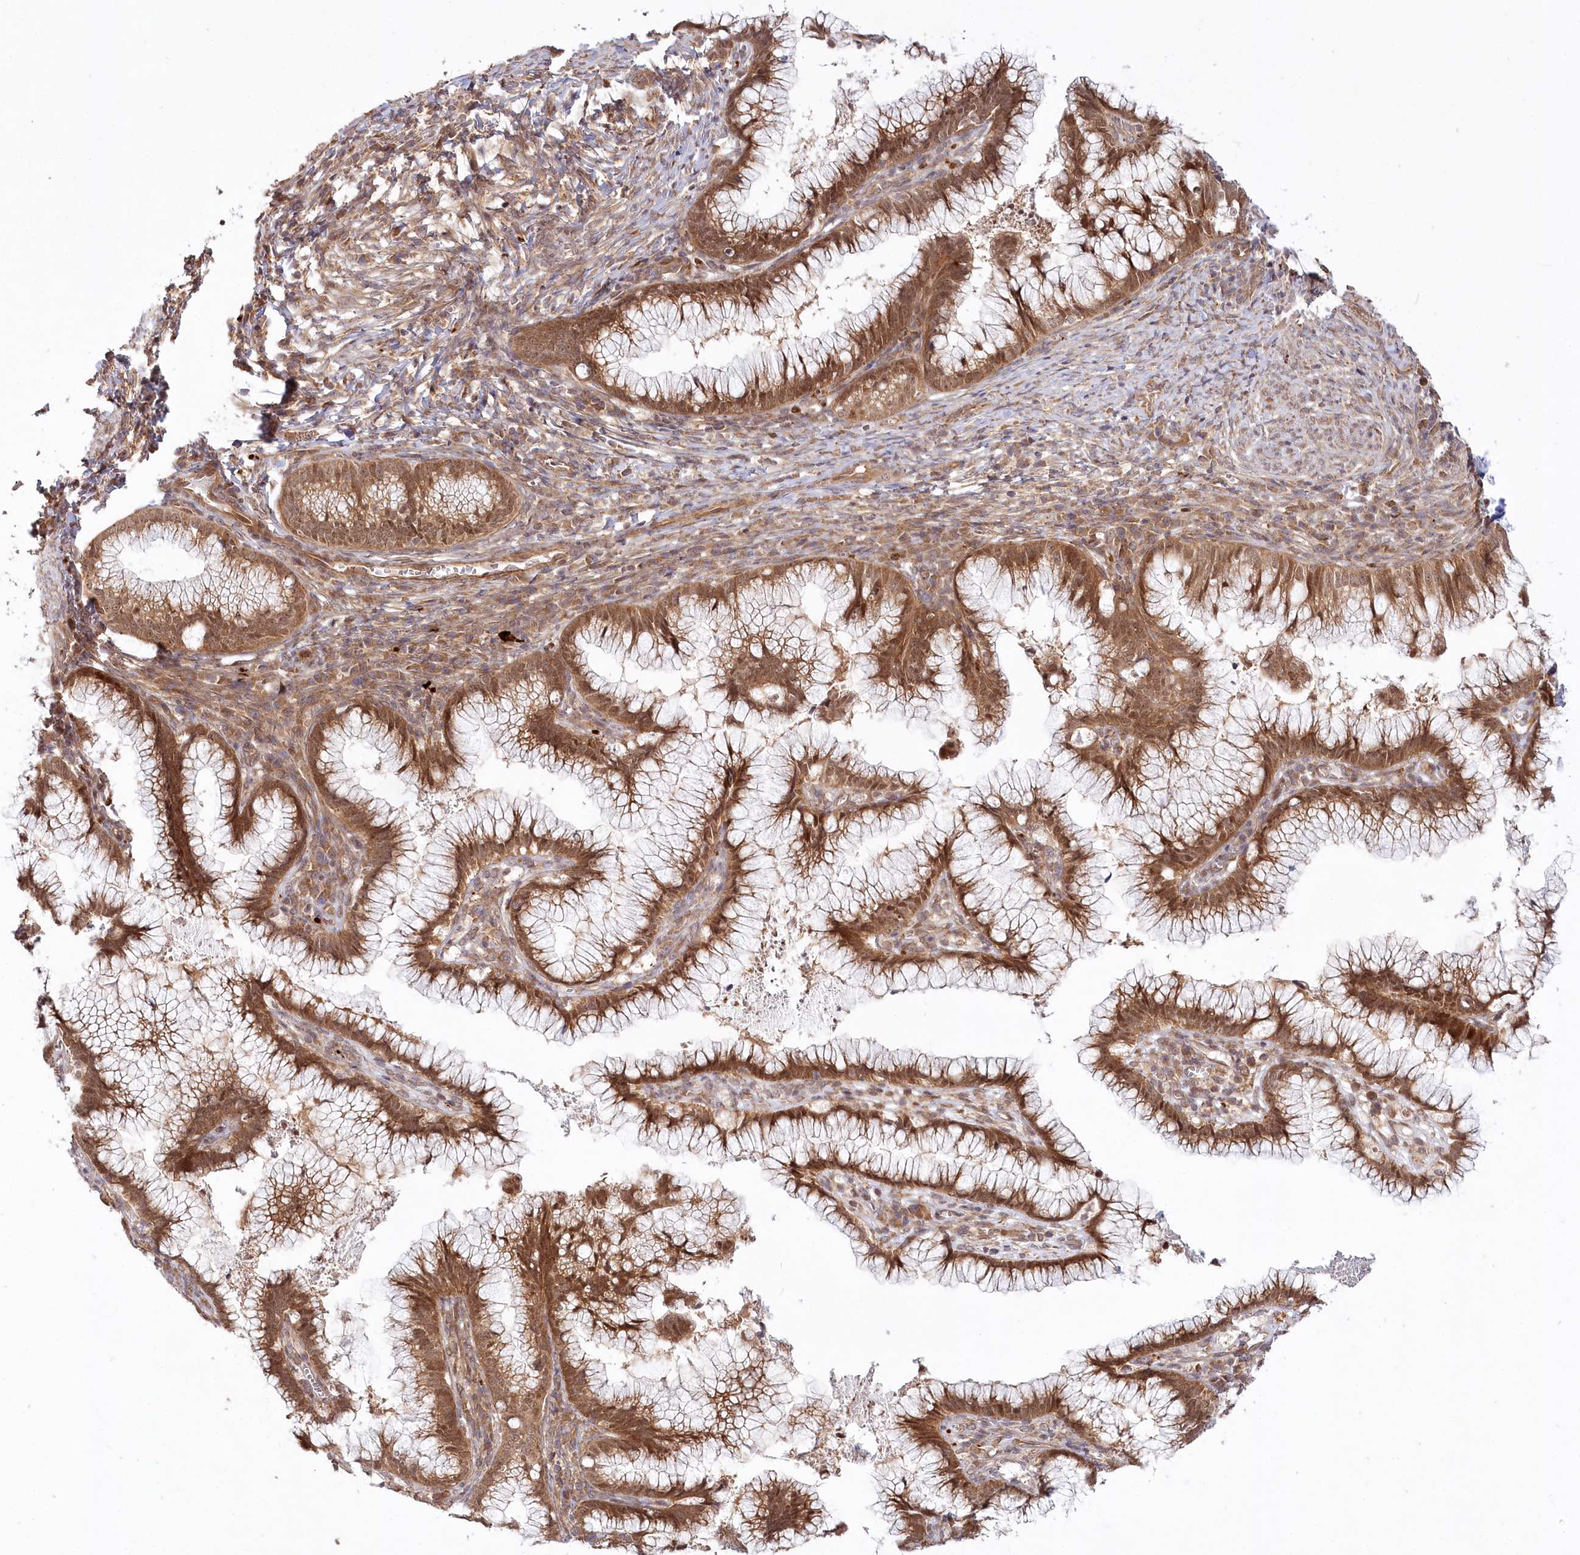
{"staining": {"intensity": "moderate", "quantity": ">75%", "location": "cytoplasmic/membranous,nuclear"}, "tissue": "cervical cancer", "cell_type": "Tumor cells", "image_type": "cancer", "snomed": [{"axis": "morphology", "description": "Adenocarcinoma, NOS"}, {"axis": "topography", "description": "Cervix"}], "caption": "This is an image of IHC staining of cervical cancer (adenocarcinoma), which shows moderate expression in the cytoplasmic/membranous and nuclear of tumor cells.", "gene": "CEP70", "patient": {"sex": "female", "age": 36}}